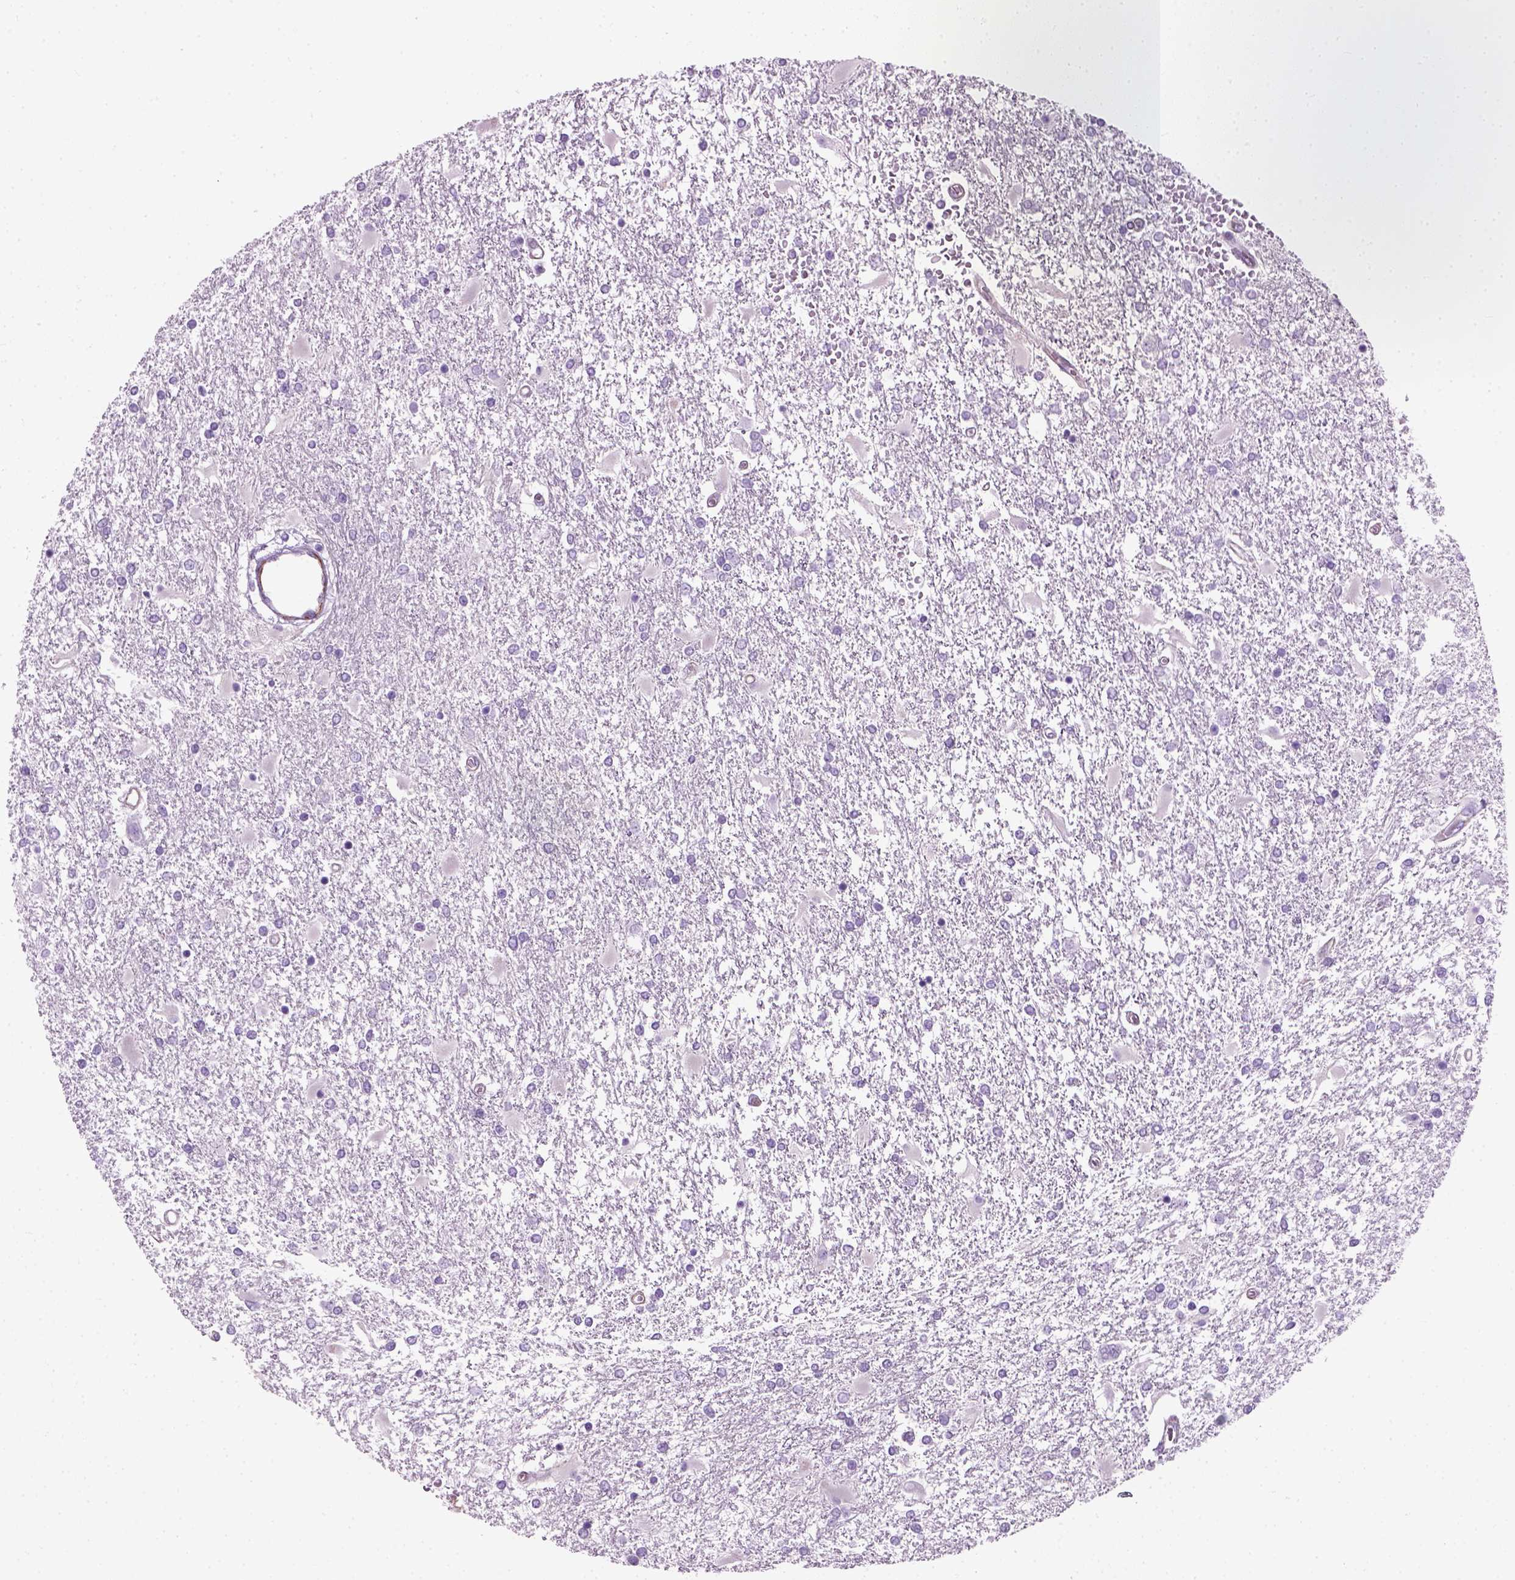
{"staining": {"intensity": "negative", "quantity": "none", "location": "none"}, "tissue": "glioma", "cell_type": "Tumor cells", "image_type": "cancer", "snomed": [{"axis": "morphology", "description": "Glioma, malignant, High grade"}, {"axis": "topography", "description": "Cerebral cortex"}], "caption": "Tumor cells are negative for brown protein staining in malignant glioma (high-grade). (DAB (3,3'-diaminobenzidine) IHC visualized using brightfield microscopy, high magnification).", "gene": "FAM161A", "patient": {"sex": "male", "age": 79}}